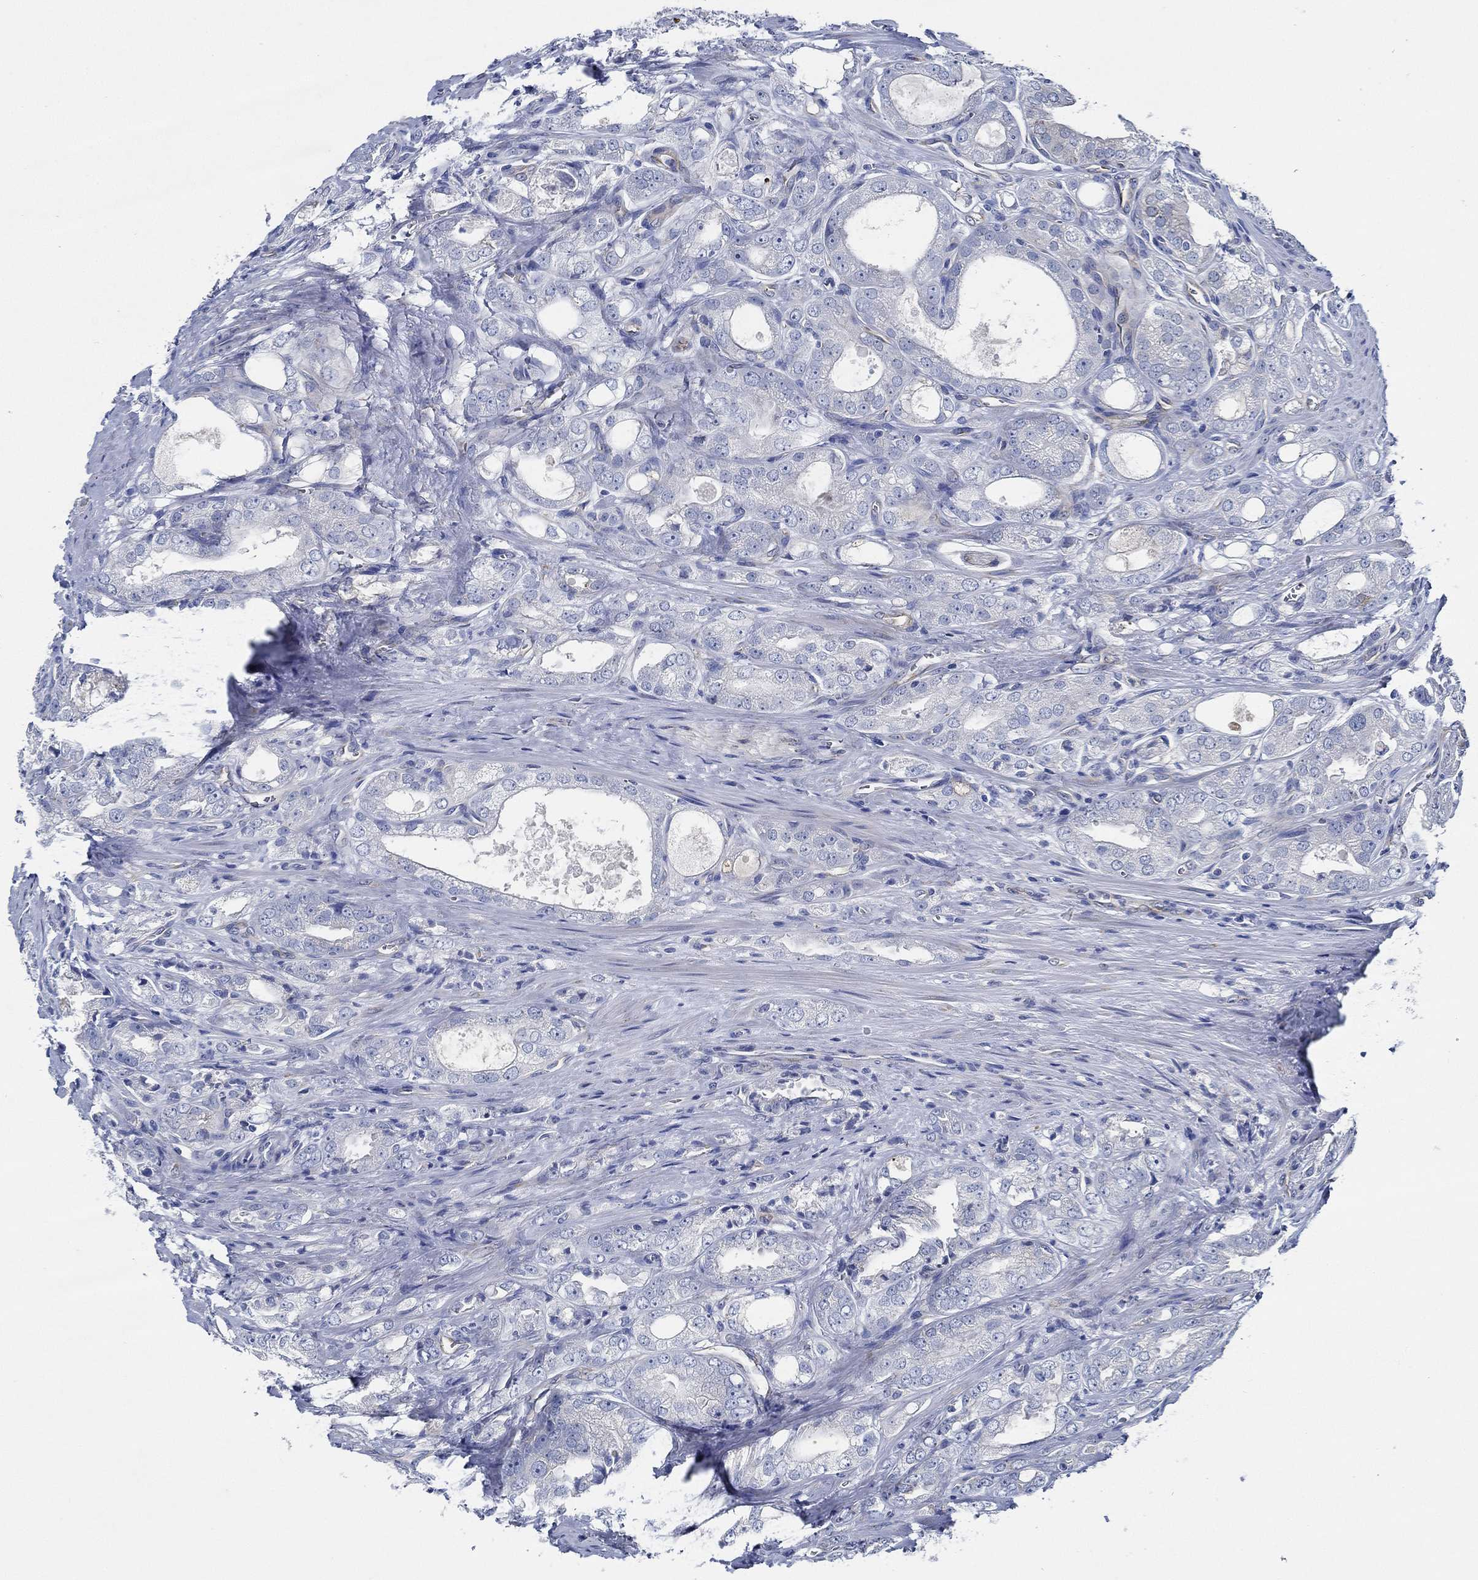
{"staining": {"intensity": "negative", "quantity": "none", "location": "none"}, "tissue": "prostate cancer", "cell_type": "Tumor cells", "image_type": "cancer", "snomed": [{"axis": "morphology", "description": "Adenocarcinoma, NOS"}, {"axis": "morphology", "description": "Adenocarcinoma, High grade"}, {"axis": "topography", "description": "Prostate"}], "caption": "DAB immunohistochemical staining of prostate cancer shows no significant positivity in tumor cells.", "gene": "HECW2", "patient": {"sex": "male", "age": 70}}